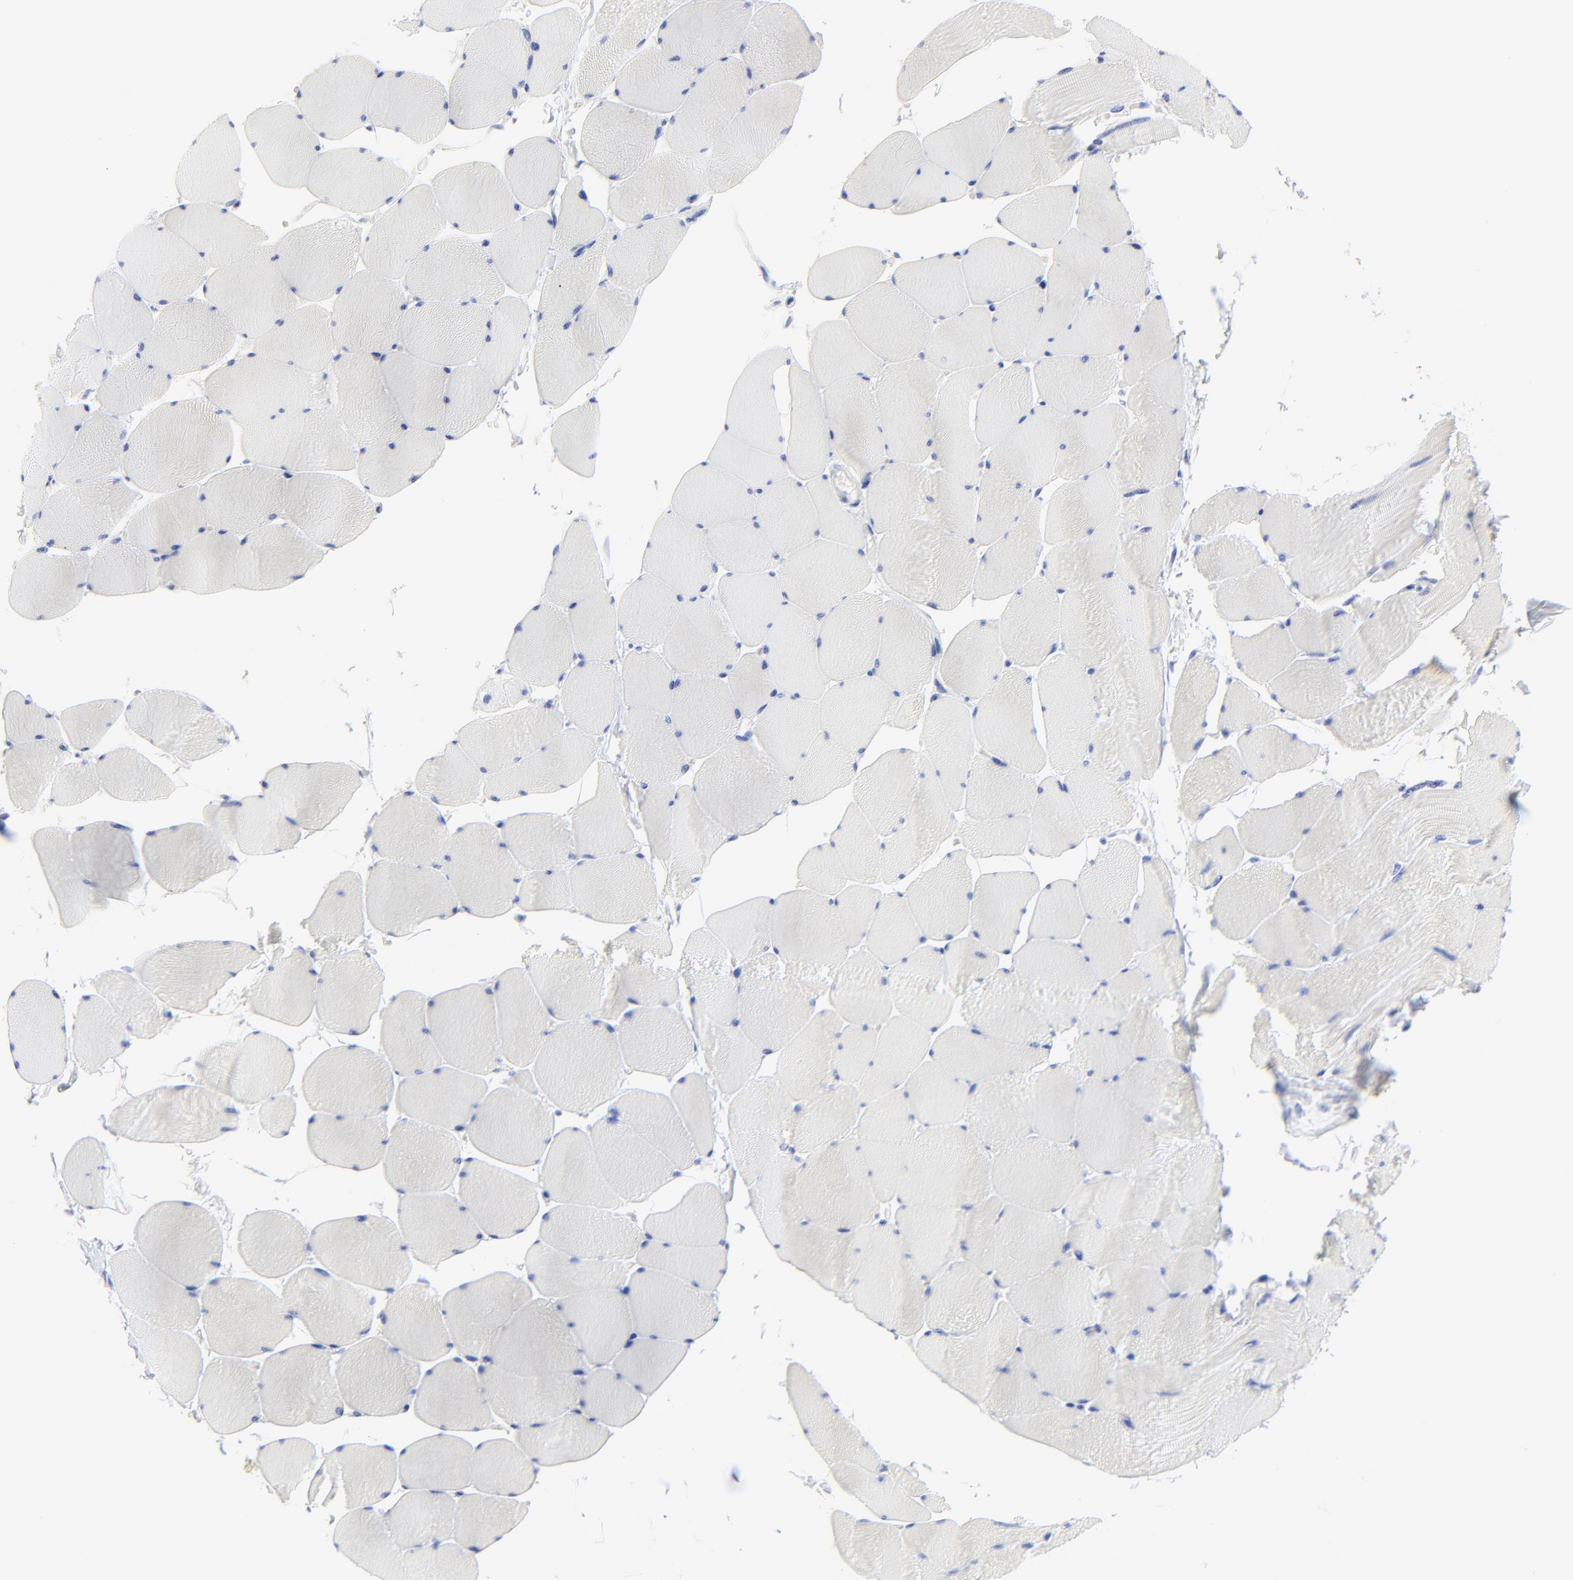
{"staining": {"intensity": "negative", "quantity": "none", "location": "none"}, "tissue": "skeletal muscle", "cell_type": "Myocytes", "image_type": "normal", "snomed": [{"axis": "morphology", "description": "Normal tissue, NOS"}, {"axis": "topography", "description": "Skeletal muscle"}], "caption": "IHC image of normal skeletal muscle: skeletal muscle stained with DAB demonstrates no significant protein expression in myocytes.", "gene": "PSD3", "patient": {"sex": "male", "age": 62}}